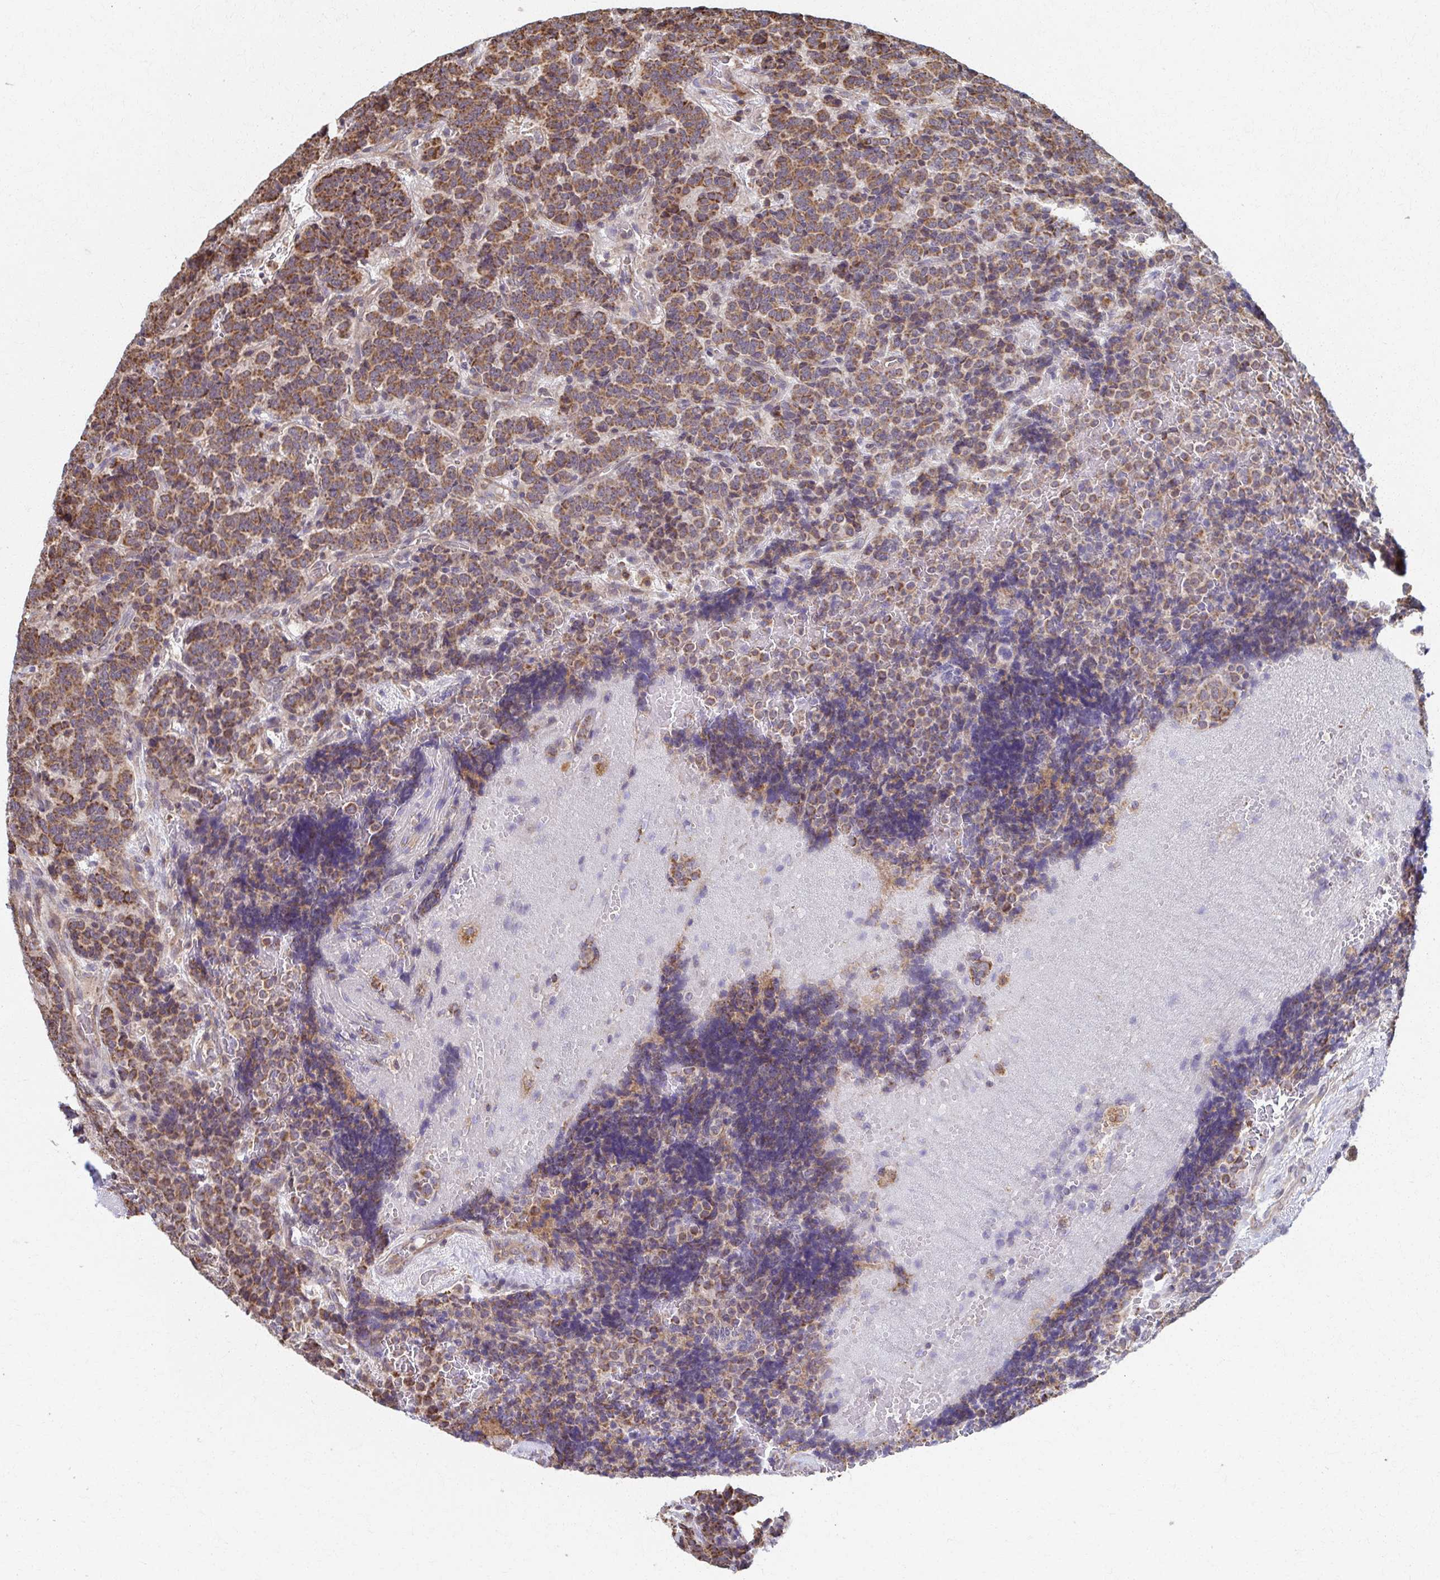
{"staining": {"intensity": "moderate", "quantity": ">75%", "location": "cytoplasmic/membranous"}, "tissue": "carcinoid", "cell_type": "Tumor cells", "image_type": "cancer", "snomed": [{"axis": "morphology", "description": "Carcinoid, malignant, NOS"}, {"axis": "topography", "description": "Pancreas"}], "caption": "Protein expression analysis of malignant carcinoid displays moderate cytoplasmic/membranous positivity in approximately >75% of tumor cells.", "gene": "KLHL34", "patient": {"sex": "male", "age": 36}}